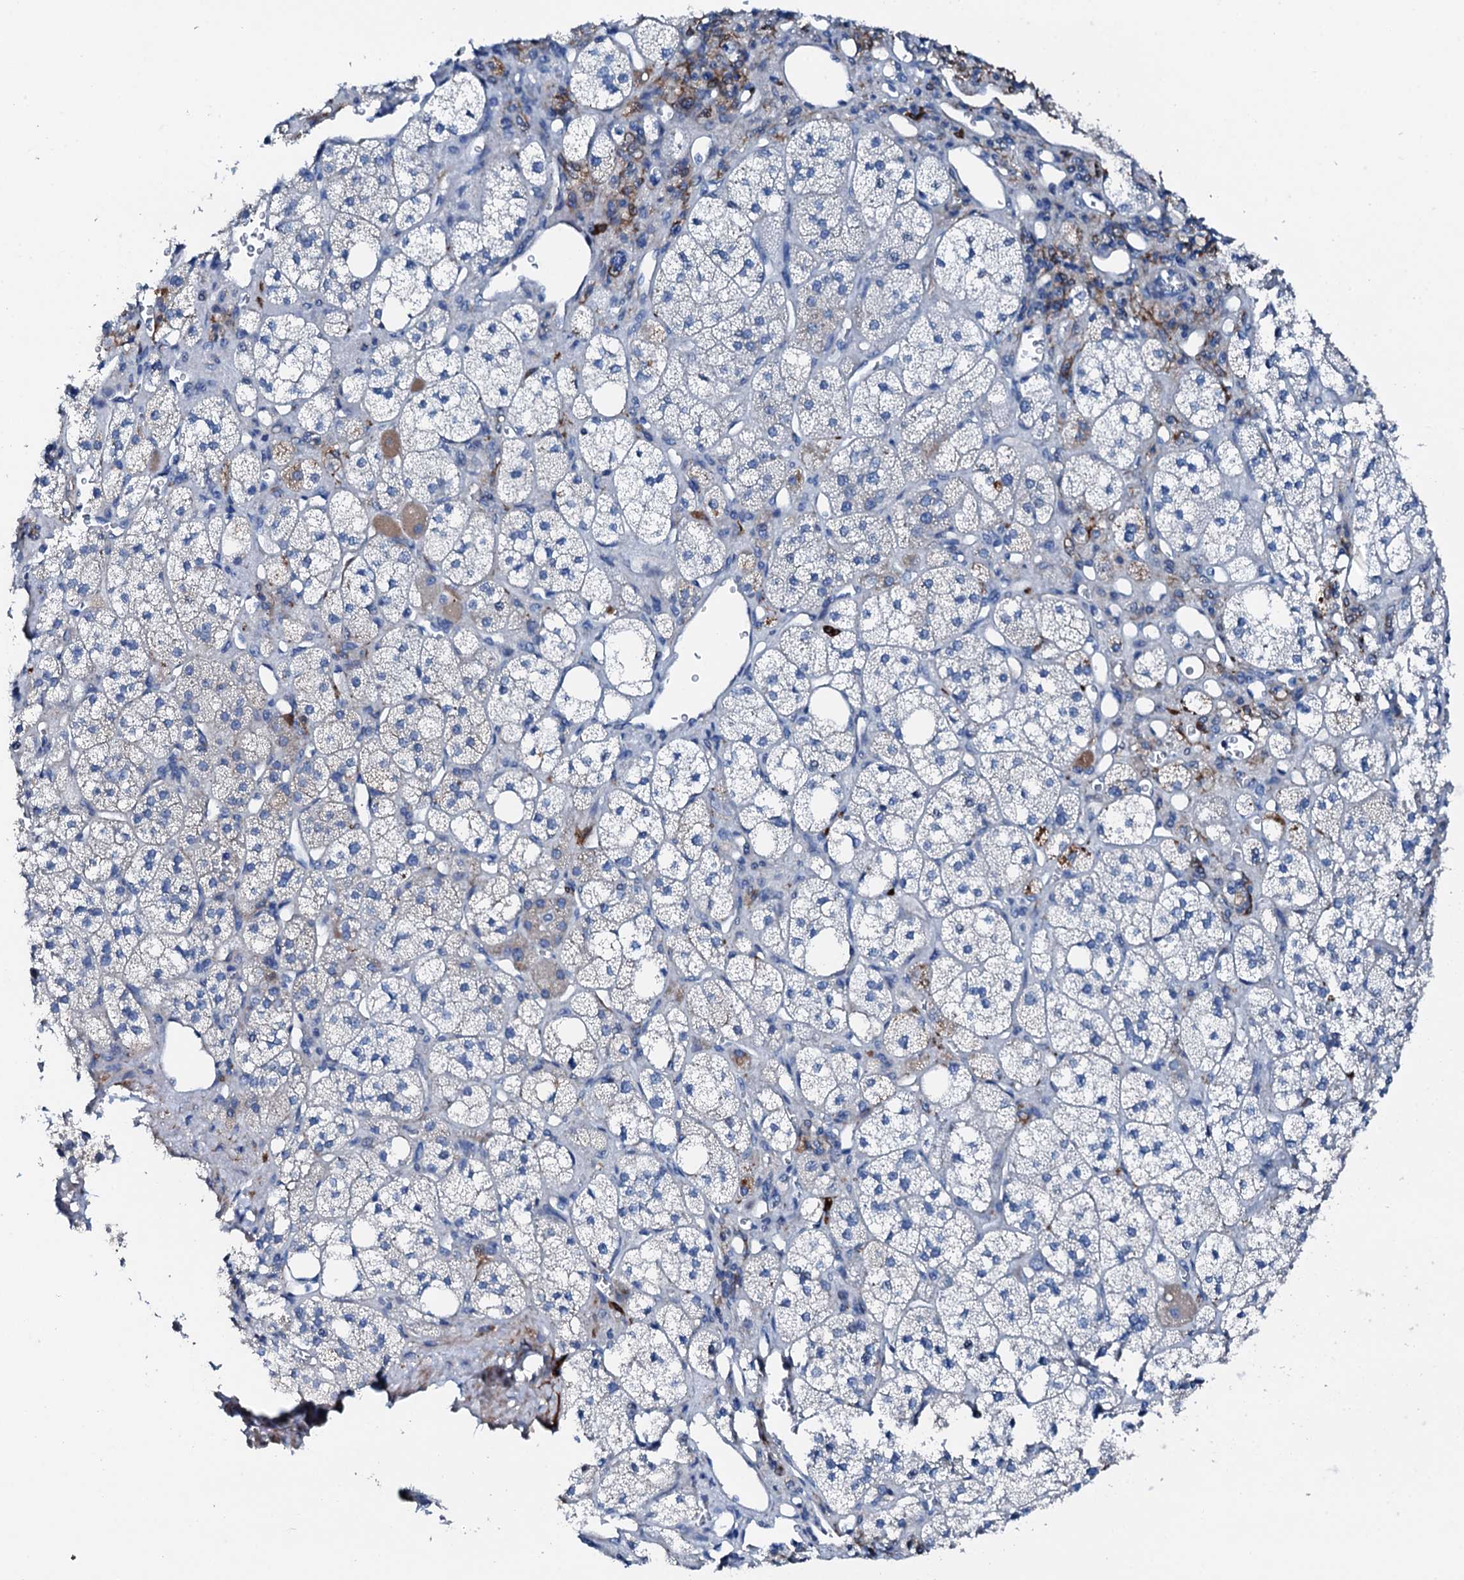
{"staining": {"intensity": "moderate", "quantity": "<25%", "location": "cytoplasmic/membranous"}, "tissue": "adrenal gland", "cell_type": "Glandular cells", "image_type": "normal", "snomed": [{"axis": "morphology", "description": "Normal tissue, NOS"}, {"axis": "topography", "description": "Adrenal gland"}], "caption": "Human adrenal gland stained for a protein (brown) shows moderate cytoplasmic/membranous positive staining in about <25% of glandular cells.", "gene": "GFOD2", "patient": {"sex": "male", "age": 61}}